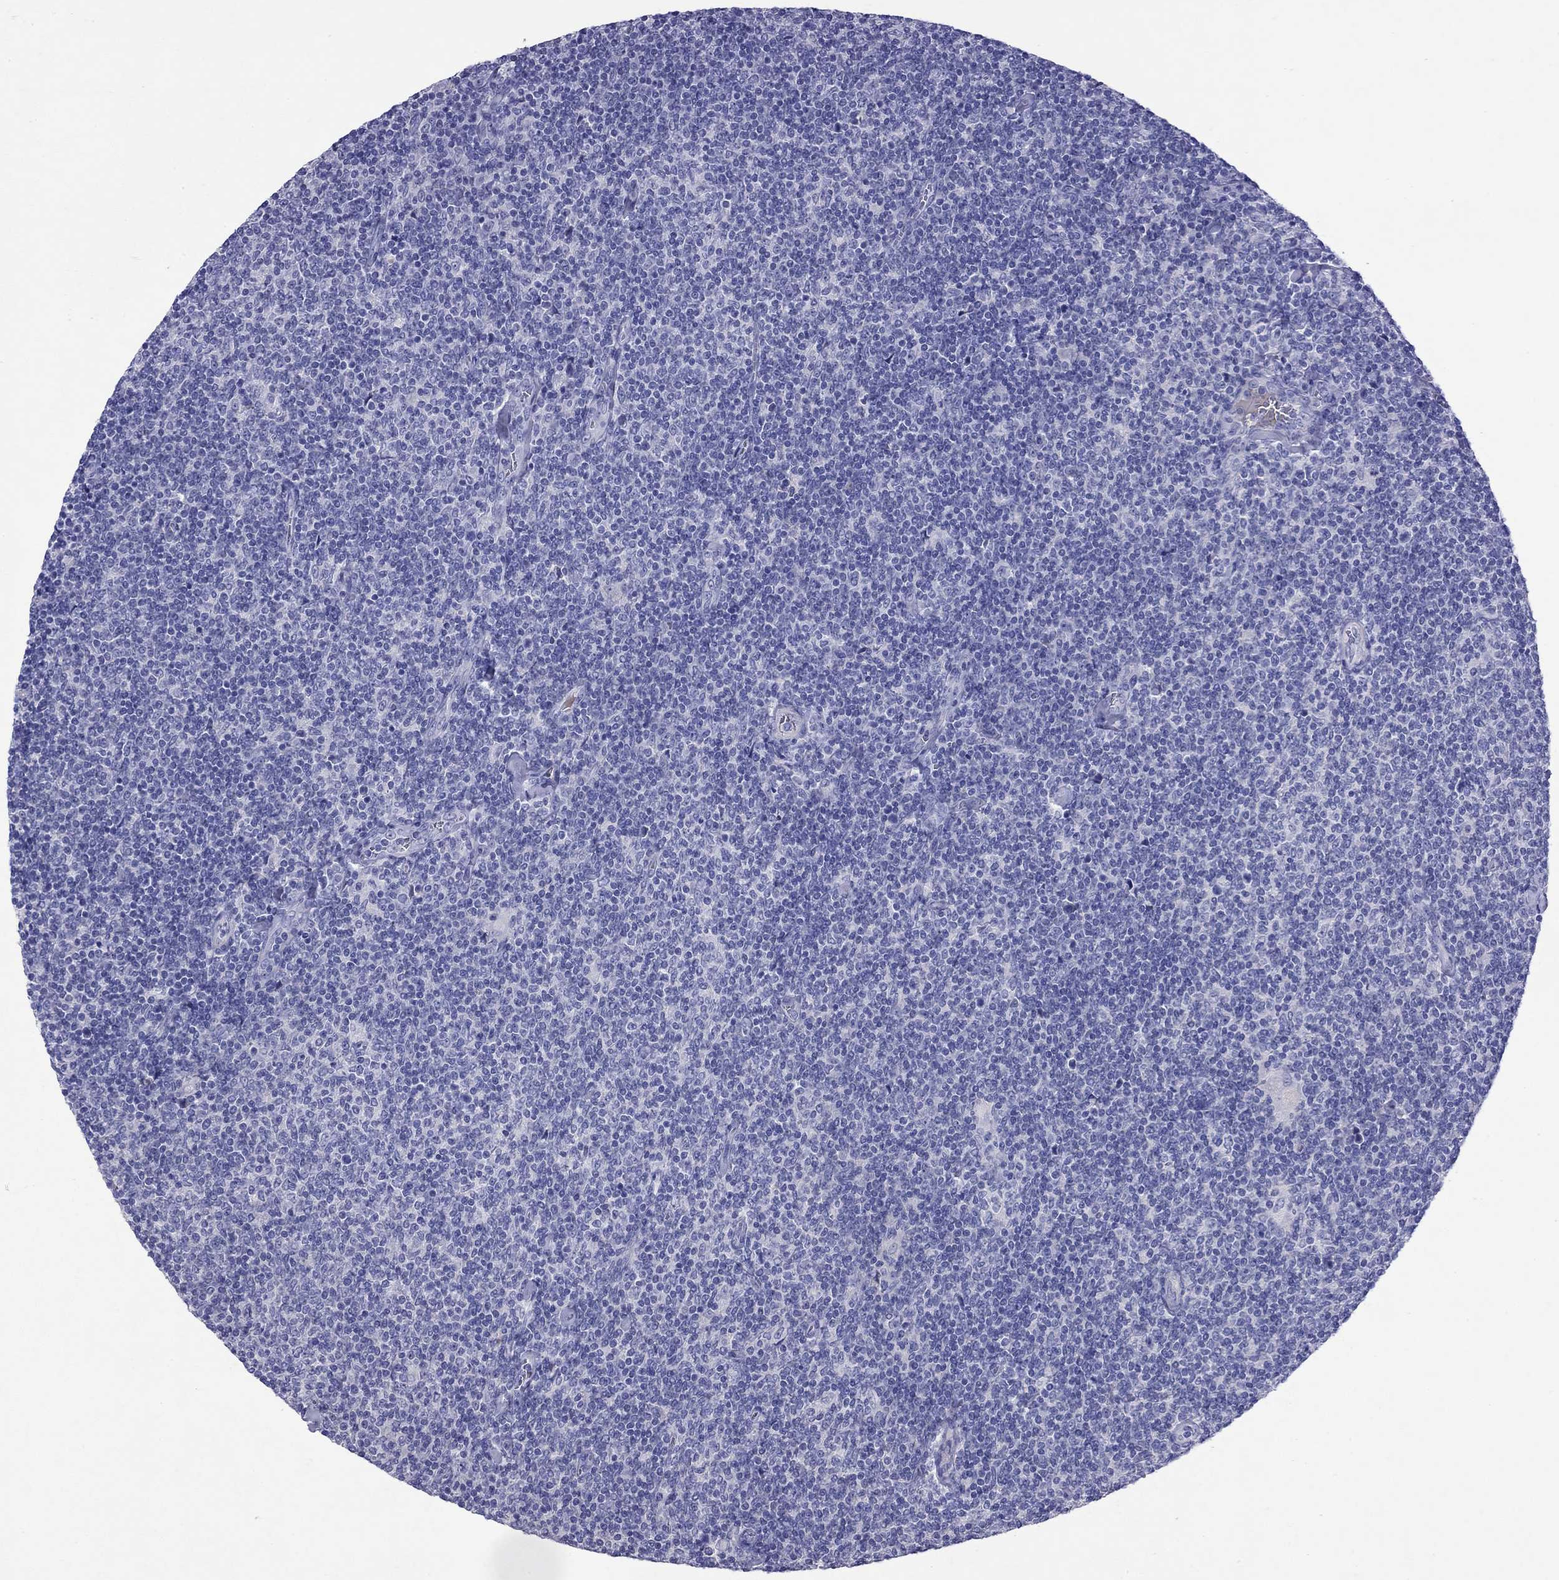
{"staining": {"intensity": "negative", "quantity": "none", "location": "none"}, "tissue": "lymphoma", "cell_type": "Tumor cells", "image_type": "cancer", "snomed": [{"axis": "morphology", "description": "Malignant lymphoma, non-Hodgkin's type, Low grade"}, {"axis": "topography", "description": "Lymph node"}], "caption": "Immunohistochemistry (IHC) image of neoplastic tissue: malignant lymphoma, non-Hodgkin's type (low-grade) stained with DAB displays no significant protein staining in tumor cells. Brightfield microscopy of immunohistochemistry (IHC) stained with DAB (3,3'-diaminobenzidine) (brown) and hematoxylin (blue), captured at high magnification.", "gene": "GNAT3", "patient": {"sex": "male", "age": 52}}